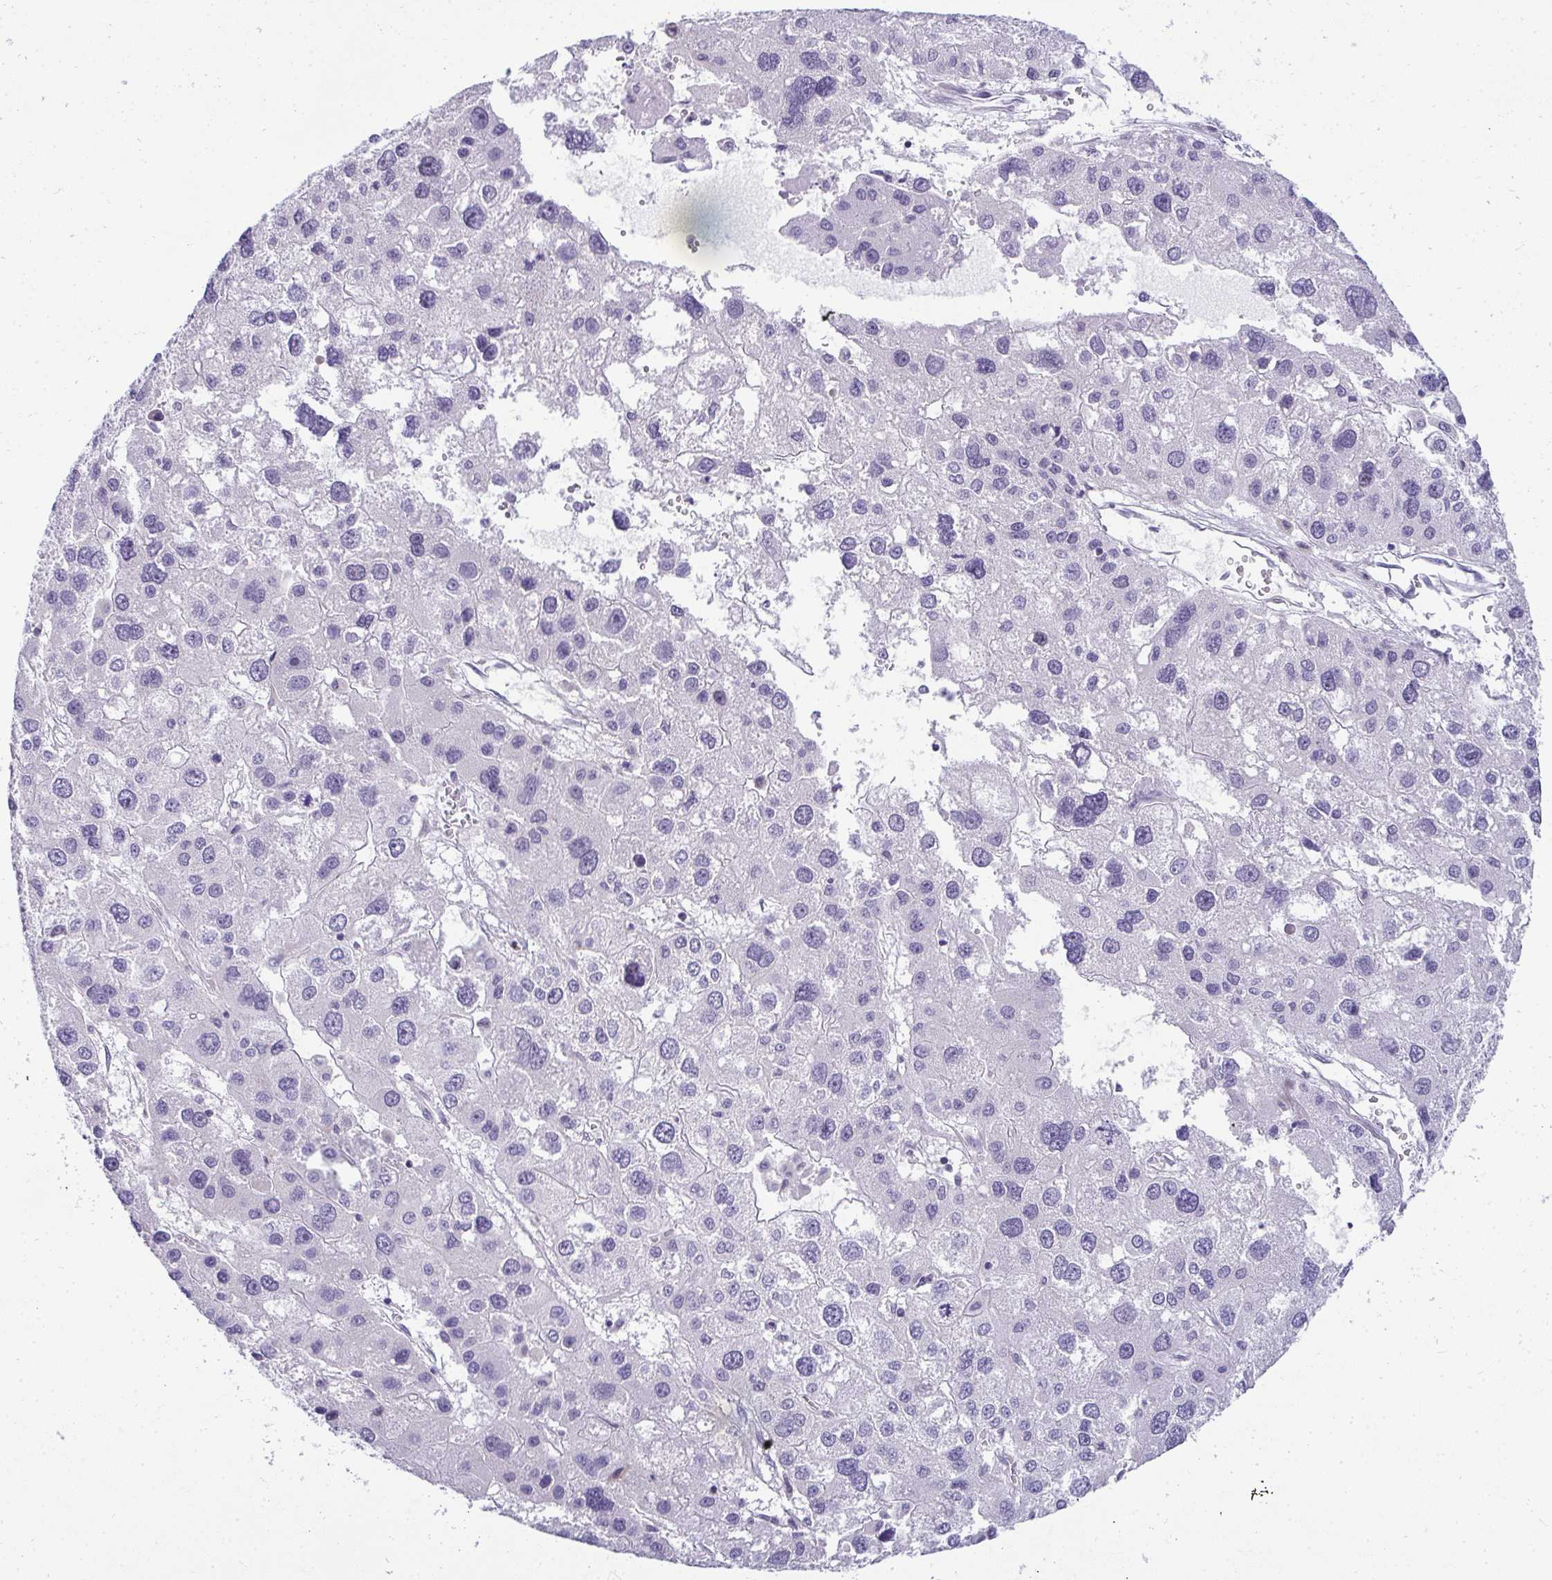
{"staining": {"intensity": "negative", "quantity": "none", "location": "none"}, "tissue": "liver cancer", "cell_type": "Tumor cells", "image_type": "cancer", "snomed": [{"axis": "morphology", "description": "Carcinoma, Hepatocellular, NOS"}, {"axis": "topography", "description": "Liver"}], "caption": "Liver cancer was stained to show a protein in brown. There is no significant positivity in tumor cells.", "gene": "AK5", "patient": {"sex": "male", "age": 73}}